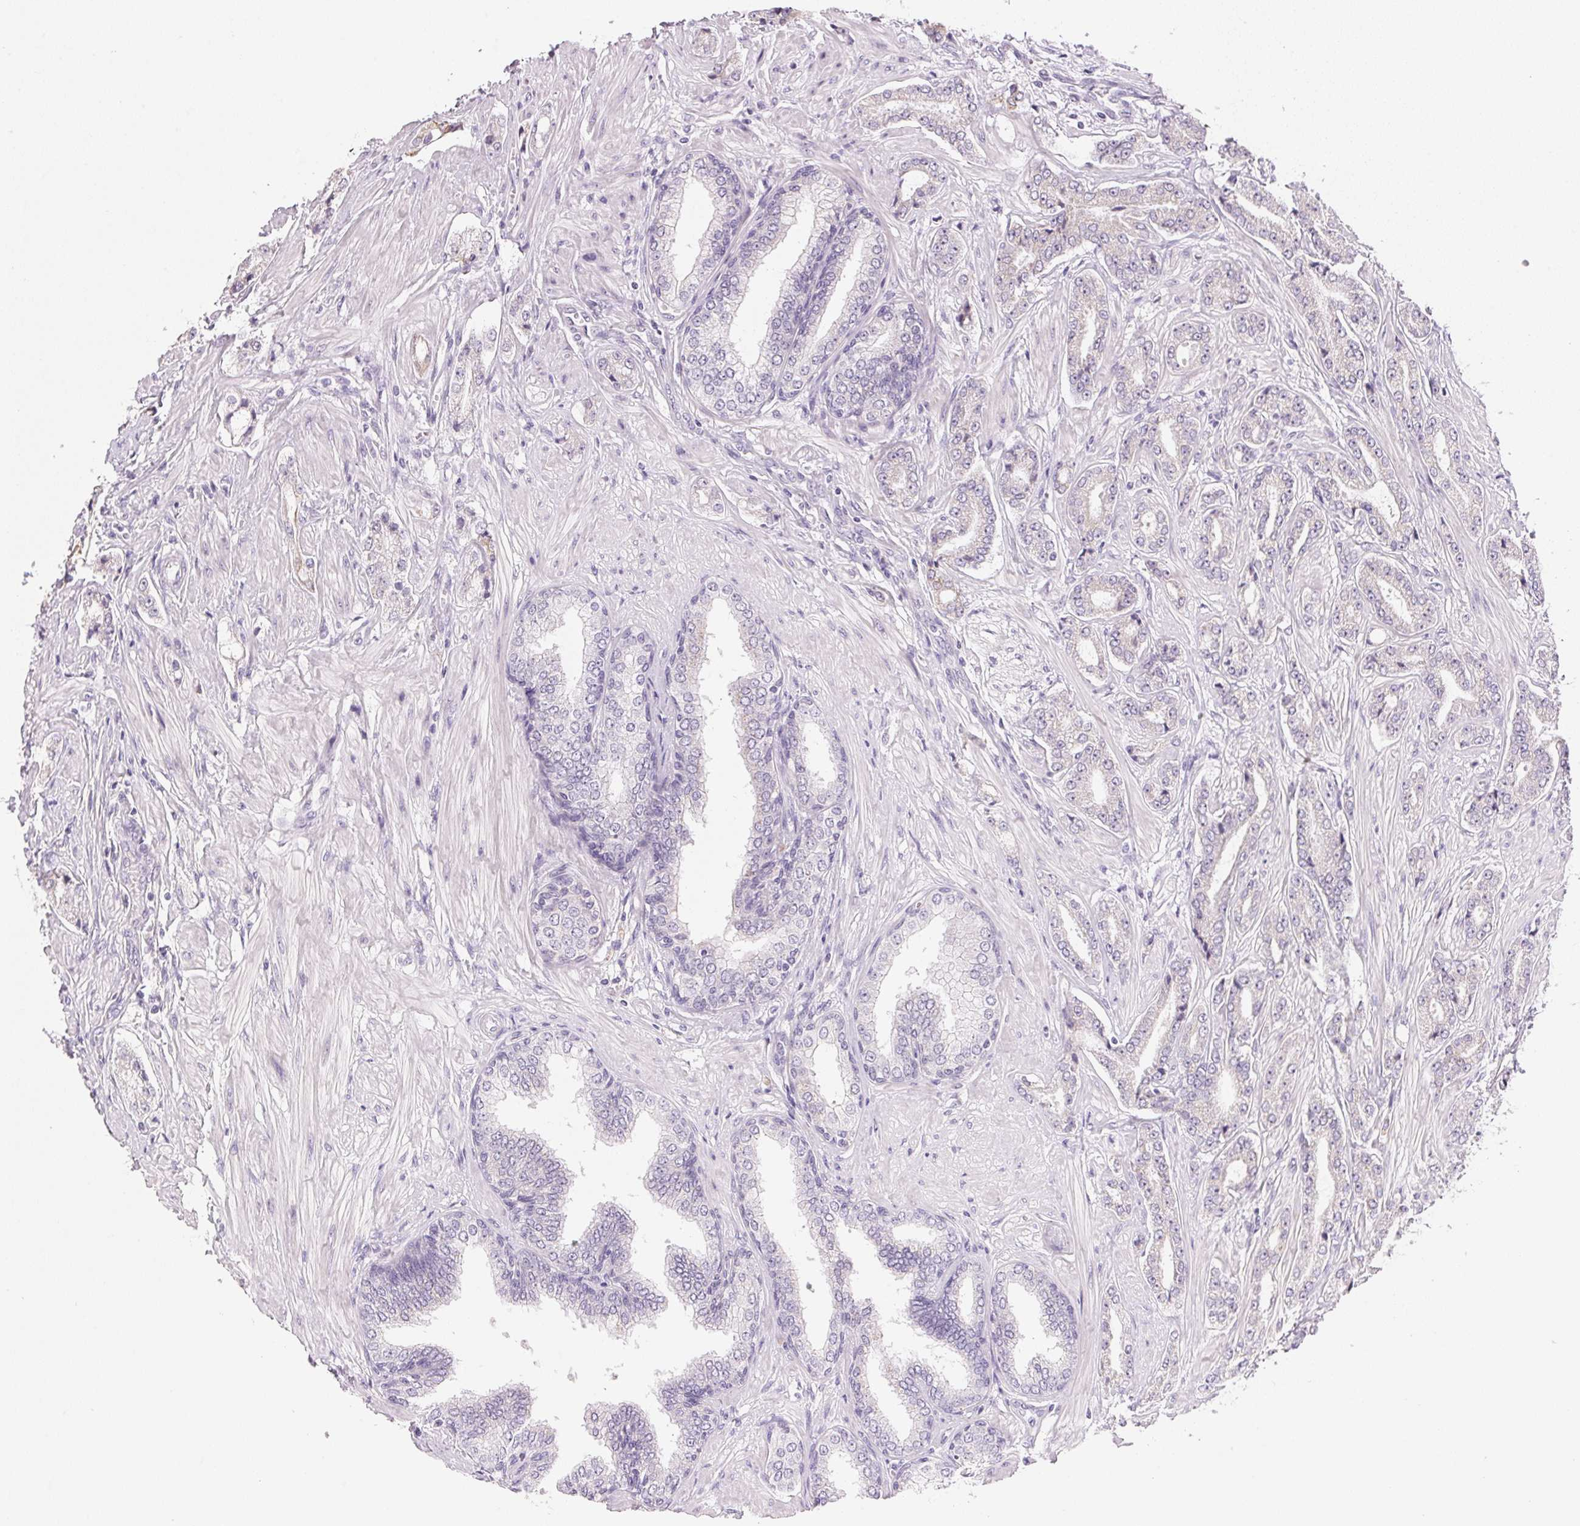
{"staining": {"intensity": "negative", "quantity": "none", "location": "none"}, "tissue": "prostate cancer", "cell_type": "Tumor cells", "image_type": "cancer", "snomed": [{"axis": "morphology", "description": "Adenocarcinoma, Low grade"}, {"axis": "topography", "description": "Prostate"}], "caption": "An immunohistochemistry photomicrograph of prostate cancer is shown. There is no staining in tumor cells of prostate cancer.", "gene": "CYP11B1", "patient": {"sex": "male", "age": 55}}